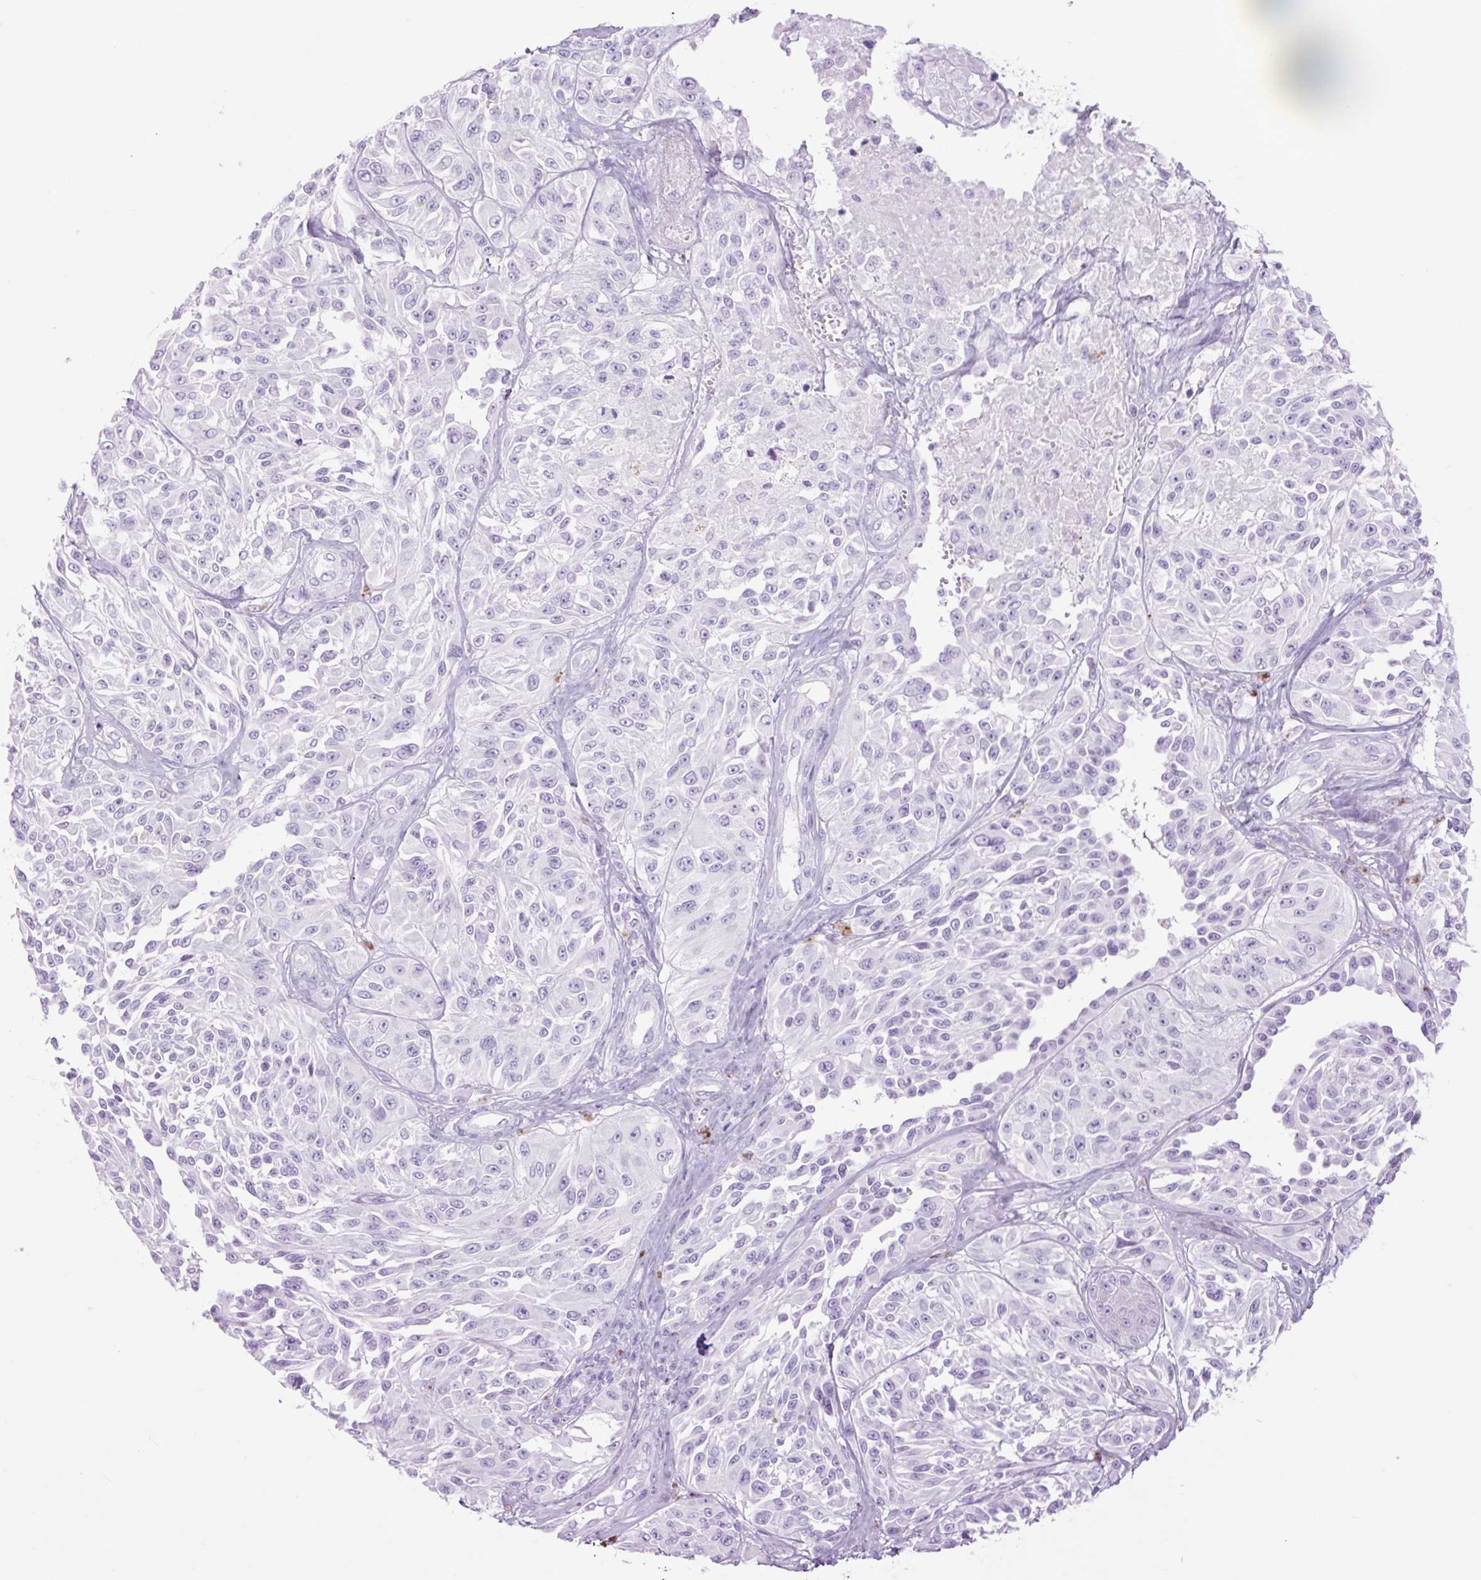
{"staining": {"intensity": "negative", "quantity": "none", "location": "none"}, "tissue": "melanoma", "cell_type": "Tumor cells", "image_type": "cancer", "snomed": [{"axis": "morphology", "description": "Malignant melanoma, NOS"}, {"axis": "topography", "description": "Skin"}], "caption": "An image of malignant melanoma stained for a protein displays no brown staining in tumor cells.", "gene": "TFF2", "patient": {"sex": "male", "age": 94}}